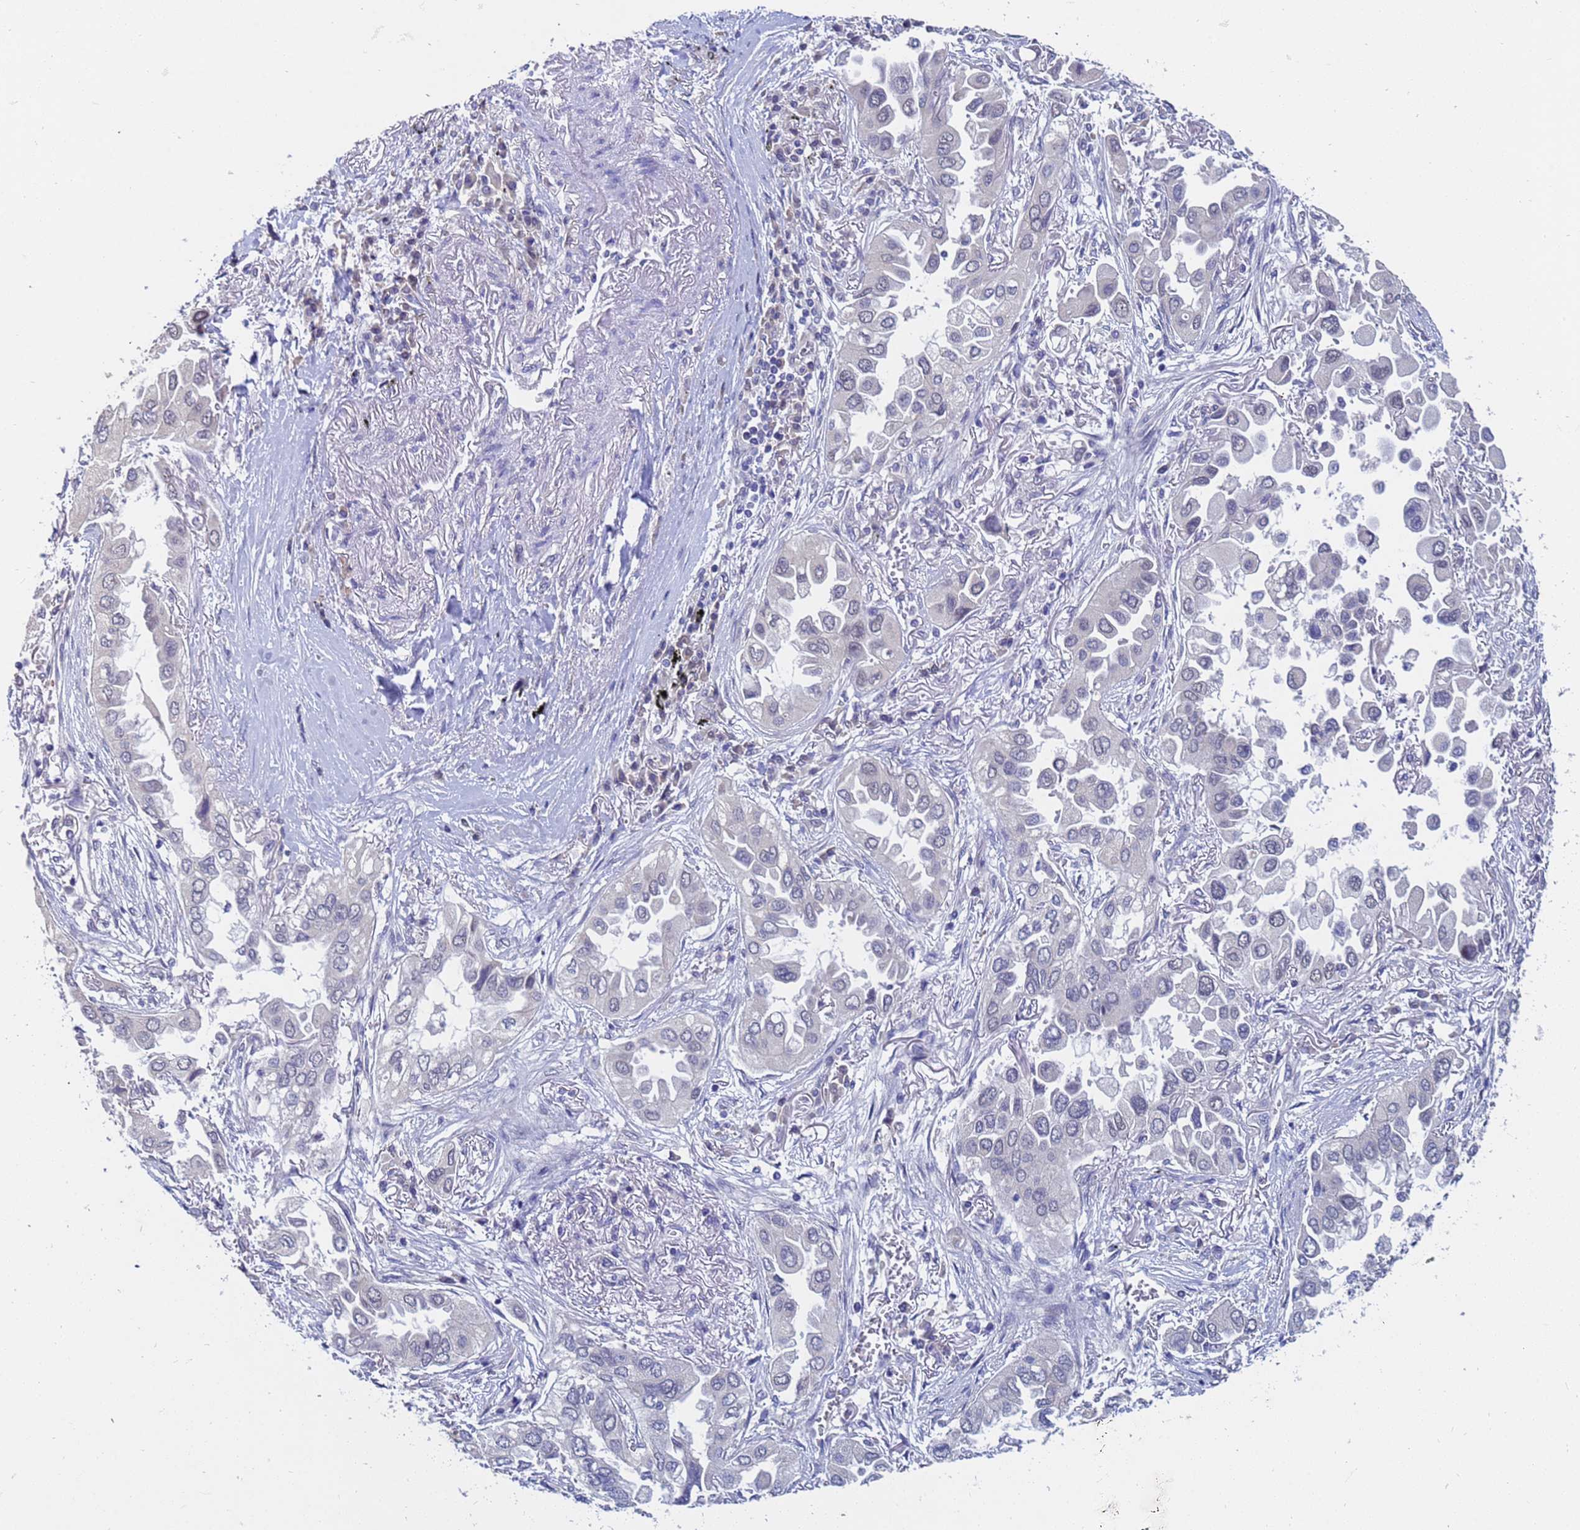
{"staining": {"intensity": "negative", "quantity": "none", "location": "none"}, "tissue": "lung cancer", "cell_type": "Tumor cells", "image_type": "cancer", "snomed": [{"axis": "morphology", "description": "Adenocarcinoma, NOS"}, {"axis": "topography", "description": "Lung"}], "caption": "A histopathology image of lung adenocarcinoma stained for a protein reveals no brown staining in tumor cells.", "gene": "IHO1", "patient": {"sex": "female", "age": 76}}